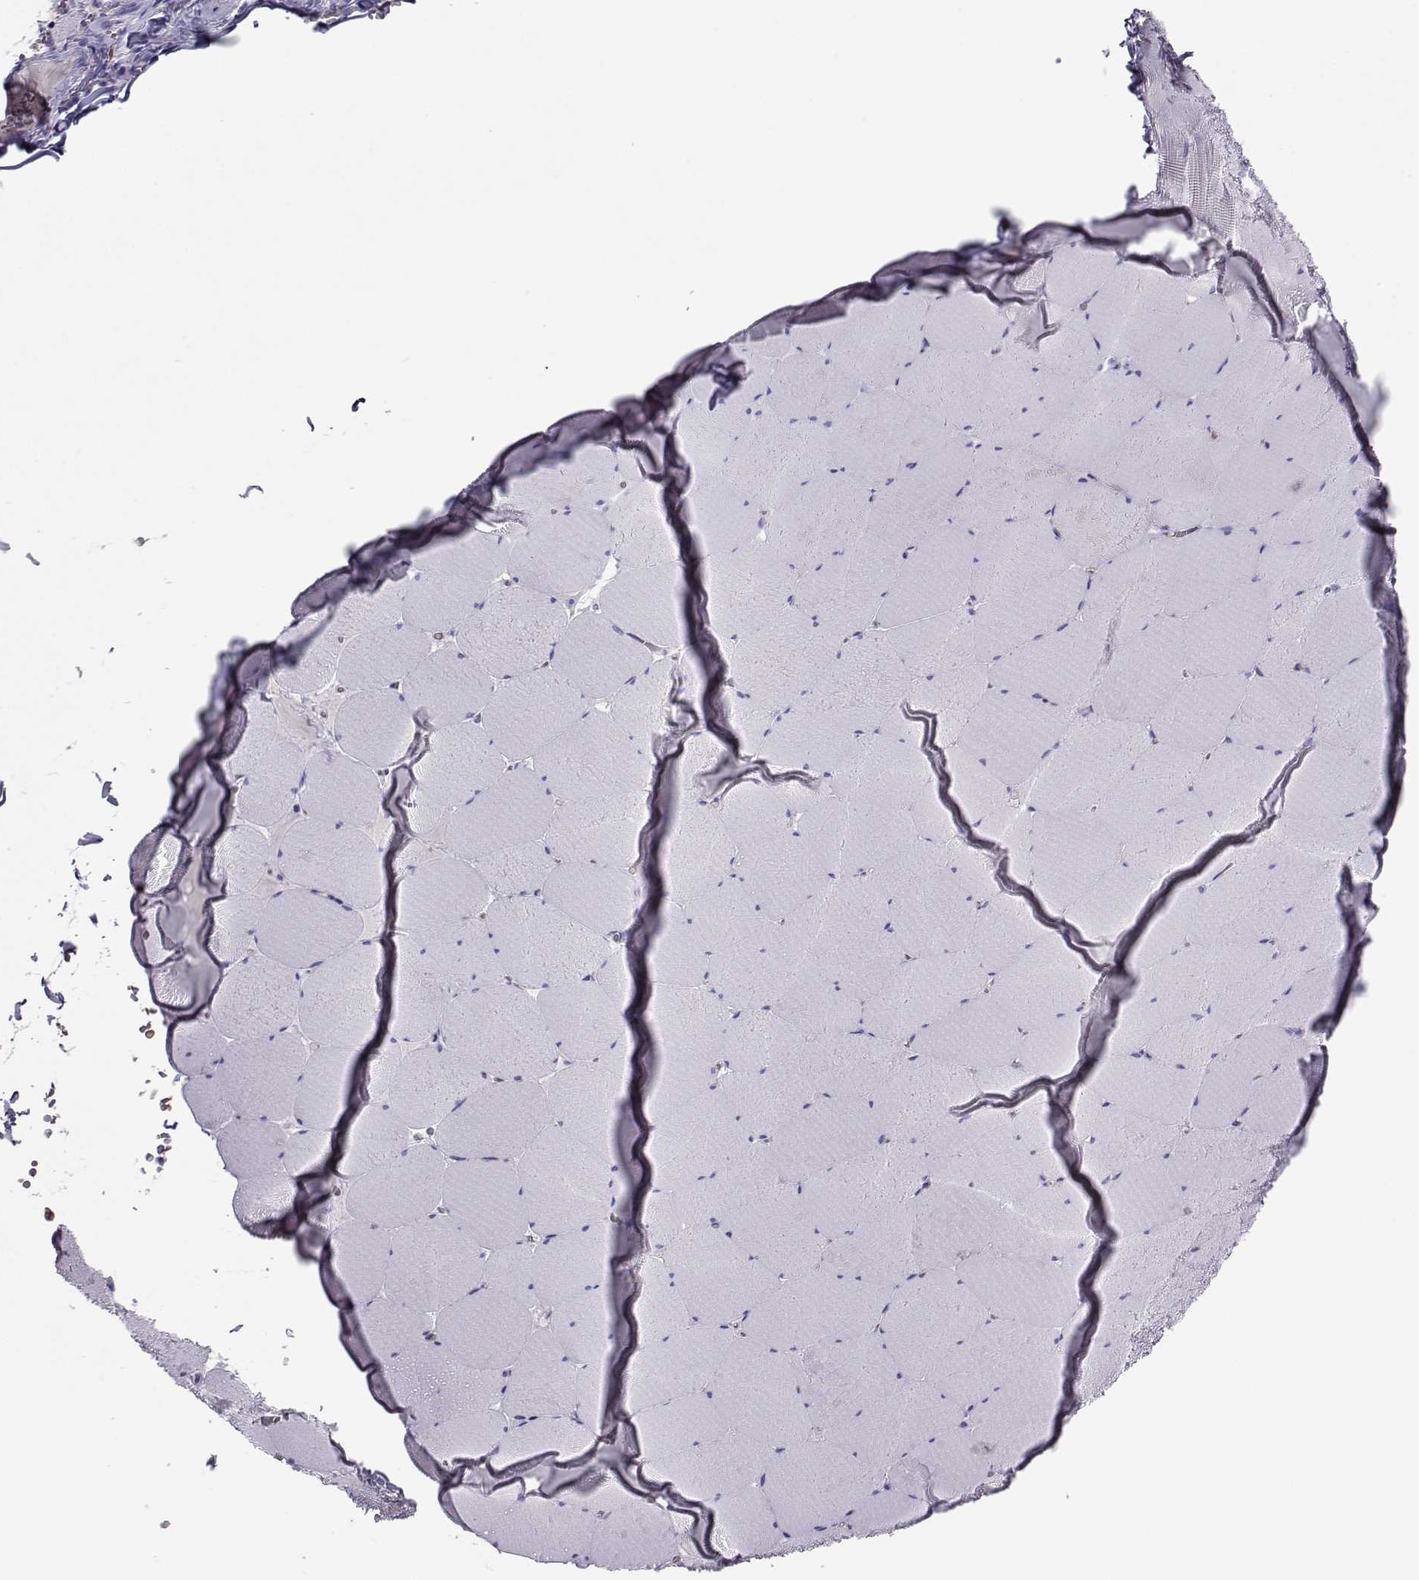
{"staining": {"intensity": "negative", "quantity": "none", "location": "none"}, "tissue": "skeletal muscle", "cell_type": "Myocytes", "image_type": "normal", "snomed": [{"axis": "morphology", "description": "Normal tissue, NOS"}, {"axis": "morphology", "description": "Malignant melanoma, Metastatic site"}, {"axis": "topography", "description": "Skeletal muscle"}], "caption": "Immunohistochemistry histopathology image of normal skeletal muscle: skeletal muscle stained with DAB shows no significant protein staining in myocytes. The staining was performed using DAB (3,3'-diaminobenzidine) to visualize the protein expression in brown, while the nuclei were stained in blue with hematoxylin (Magnification: 20x).", "gene": "CLUL1", "patient": {"sex": "male", "age": 50}}